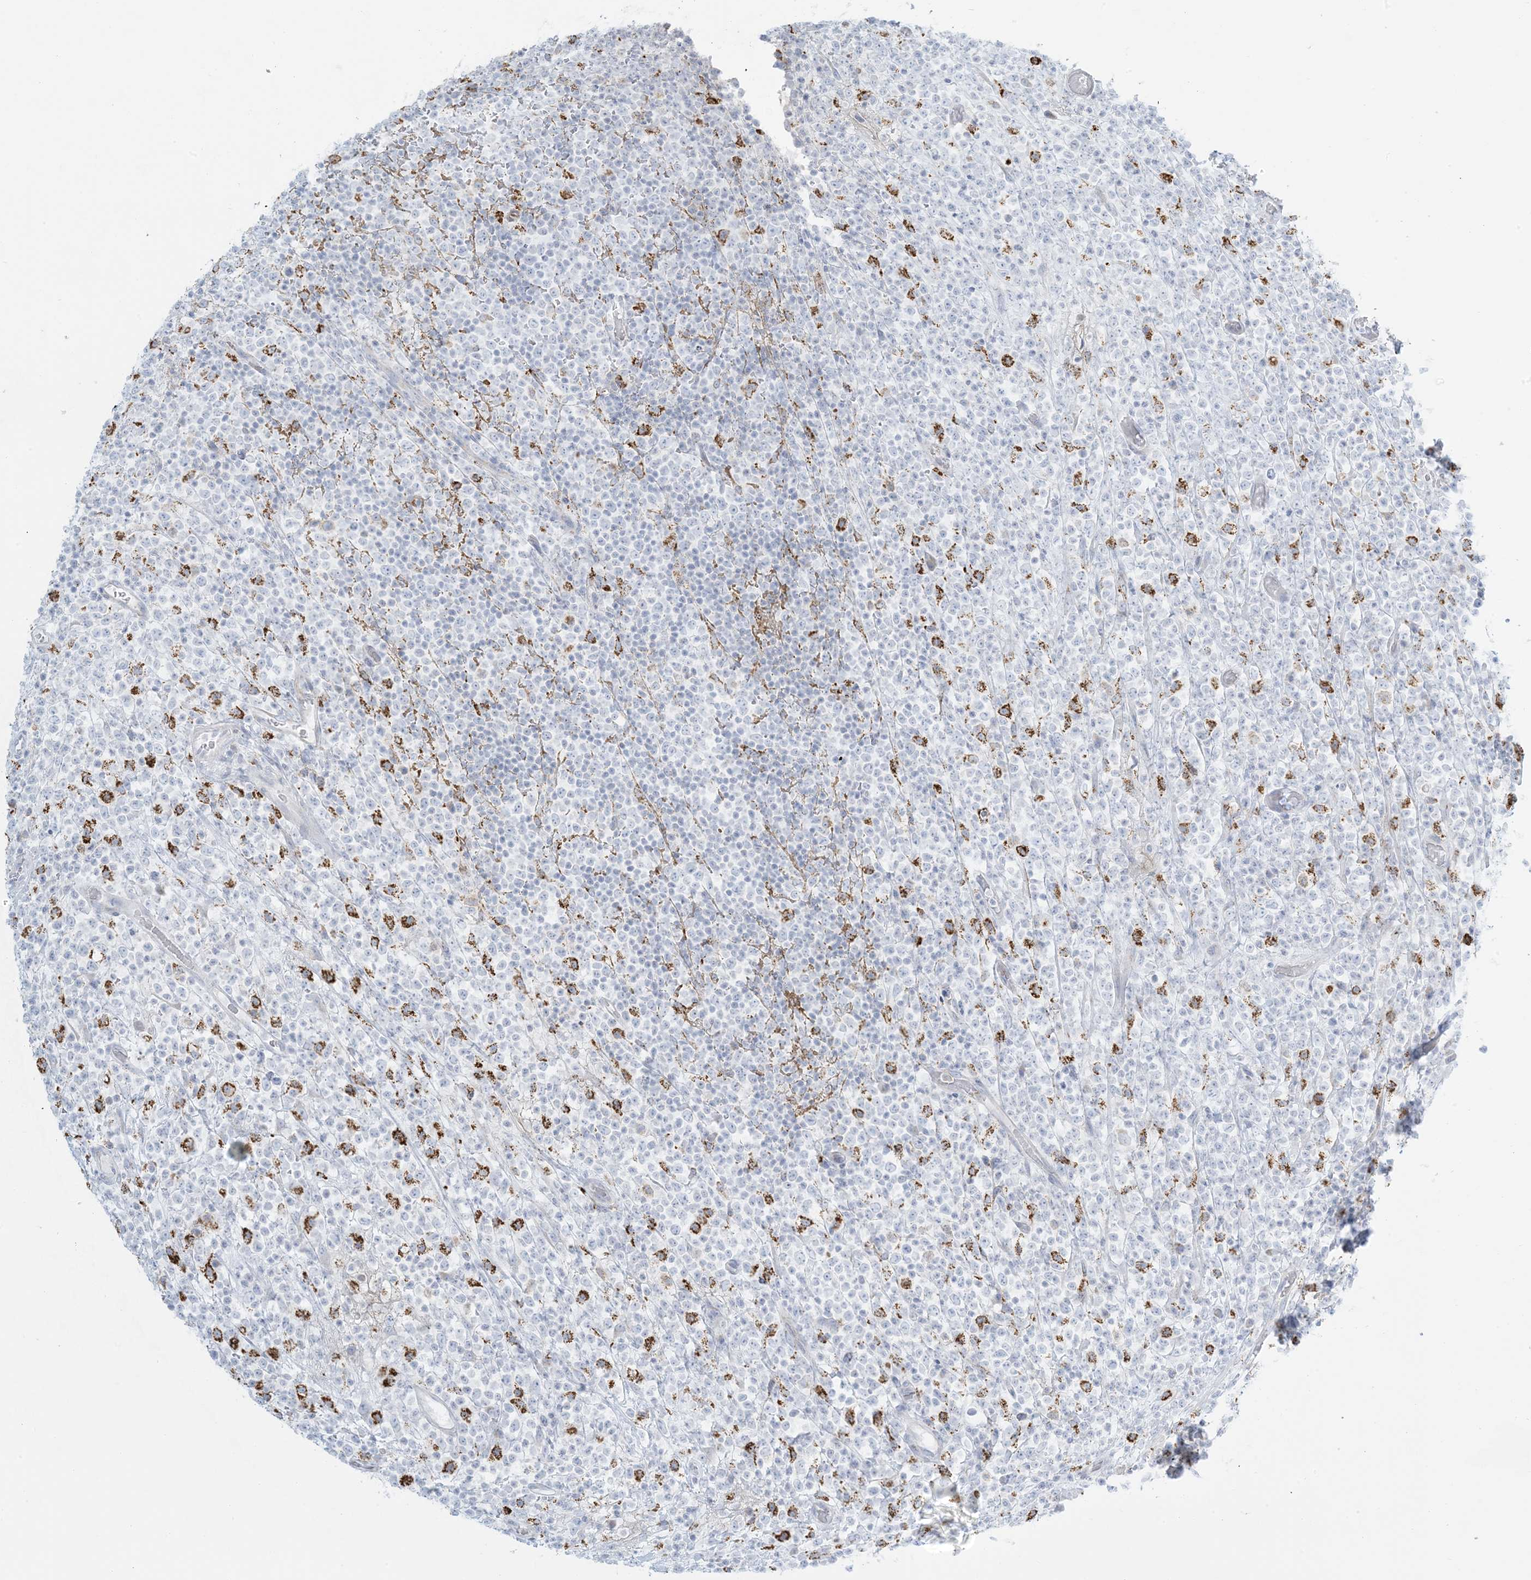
{"staining": {"intensity": "negative", "quantity": "none", "location": "none"}, "tissue": "lymphoma", "cell_type": "Tumor cells", "image_type": "cancer", "snomed": [{"axis": "morphology", "description": "Malignant lymphoma, non-Hodgkin's type, High grade"}, {"axis": "topography", "description": "Colon"}], "caption": "High magnification brightfield microscopy of malignant lymphoma, non-Hodgkin's type (high-grade) stained with DAB (brown) and counterstained with hematoxylin (blue): tumor cells show no significant staining.", "gene": "ZDHHC4", "patient": {"sex": "female", "age": 53}}